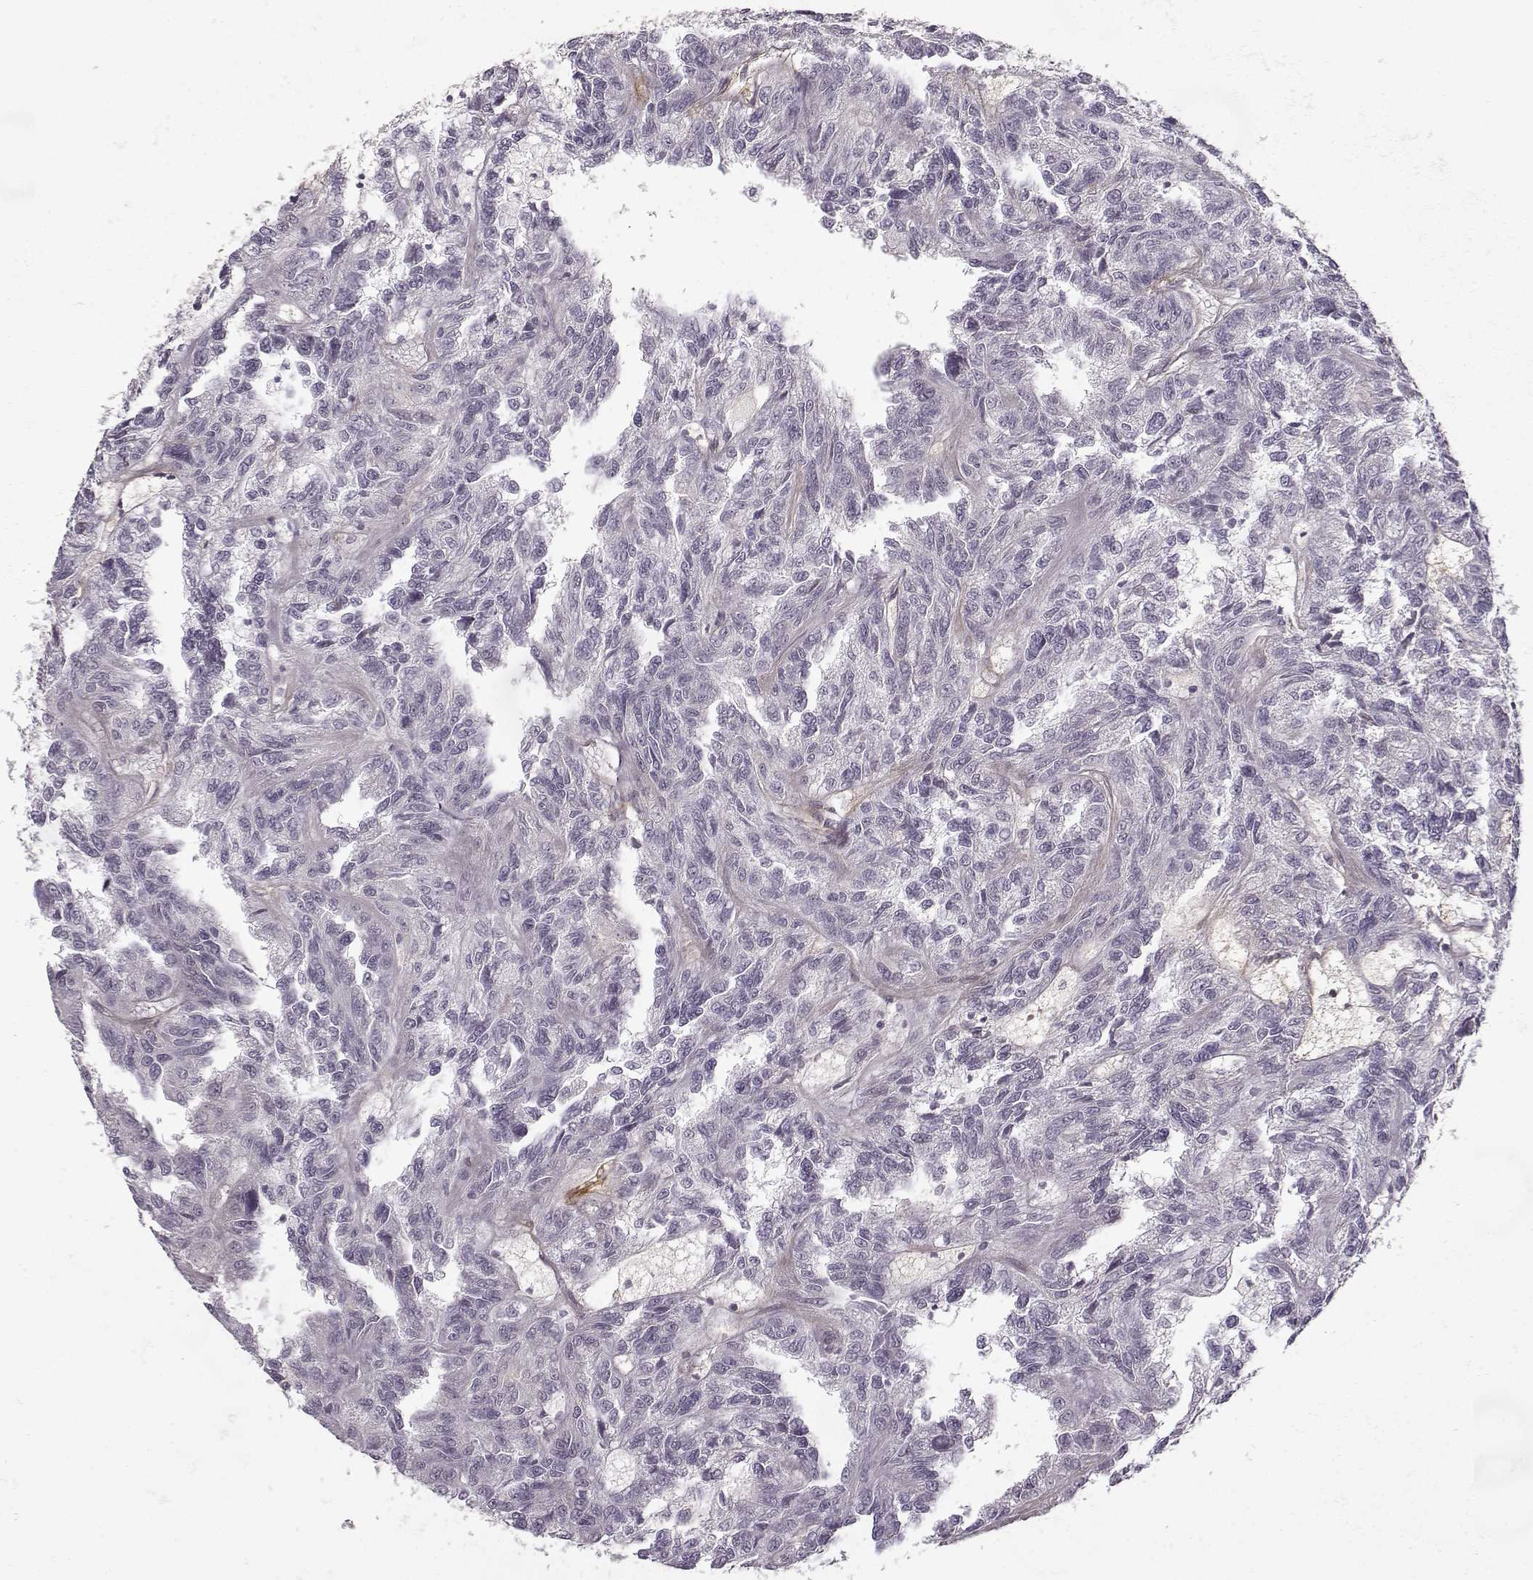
{"staining": {"intensity": "negative", "quantity": "none", "location": "none"}, "tissue": "renal cancer", "cell_type": "Tumor cells", "image_type": "cancer", "snomed": [{"axis": "morphology", "description": "Adenocarcinoma, NOS"}, {"axis": "topography", "description": "Kidney"}], "caption": "A high-resolution histopathology image shows IHC staining of adenocarcinoma (renal), which demonstrates no significant expression in tumor cells.", "gene": "LAMB2", "patient": {"sex": "male", "age": 79}}